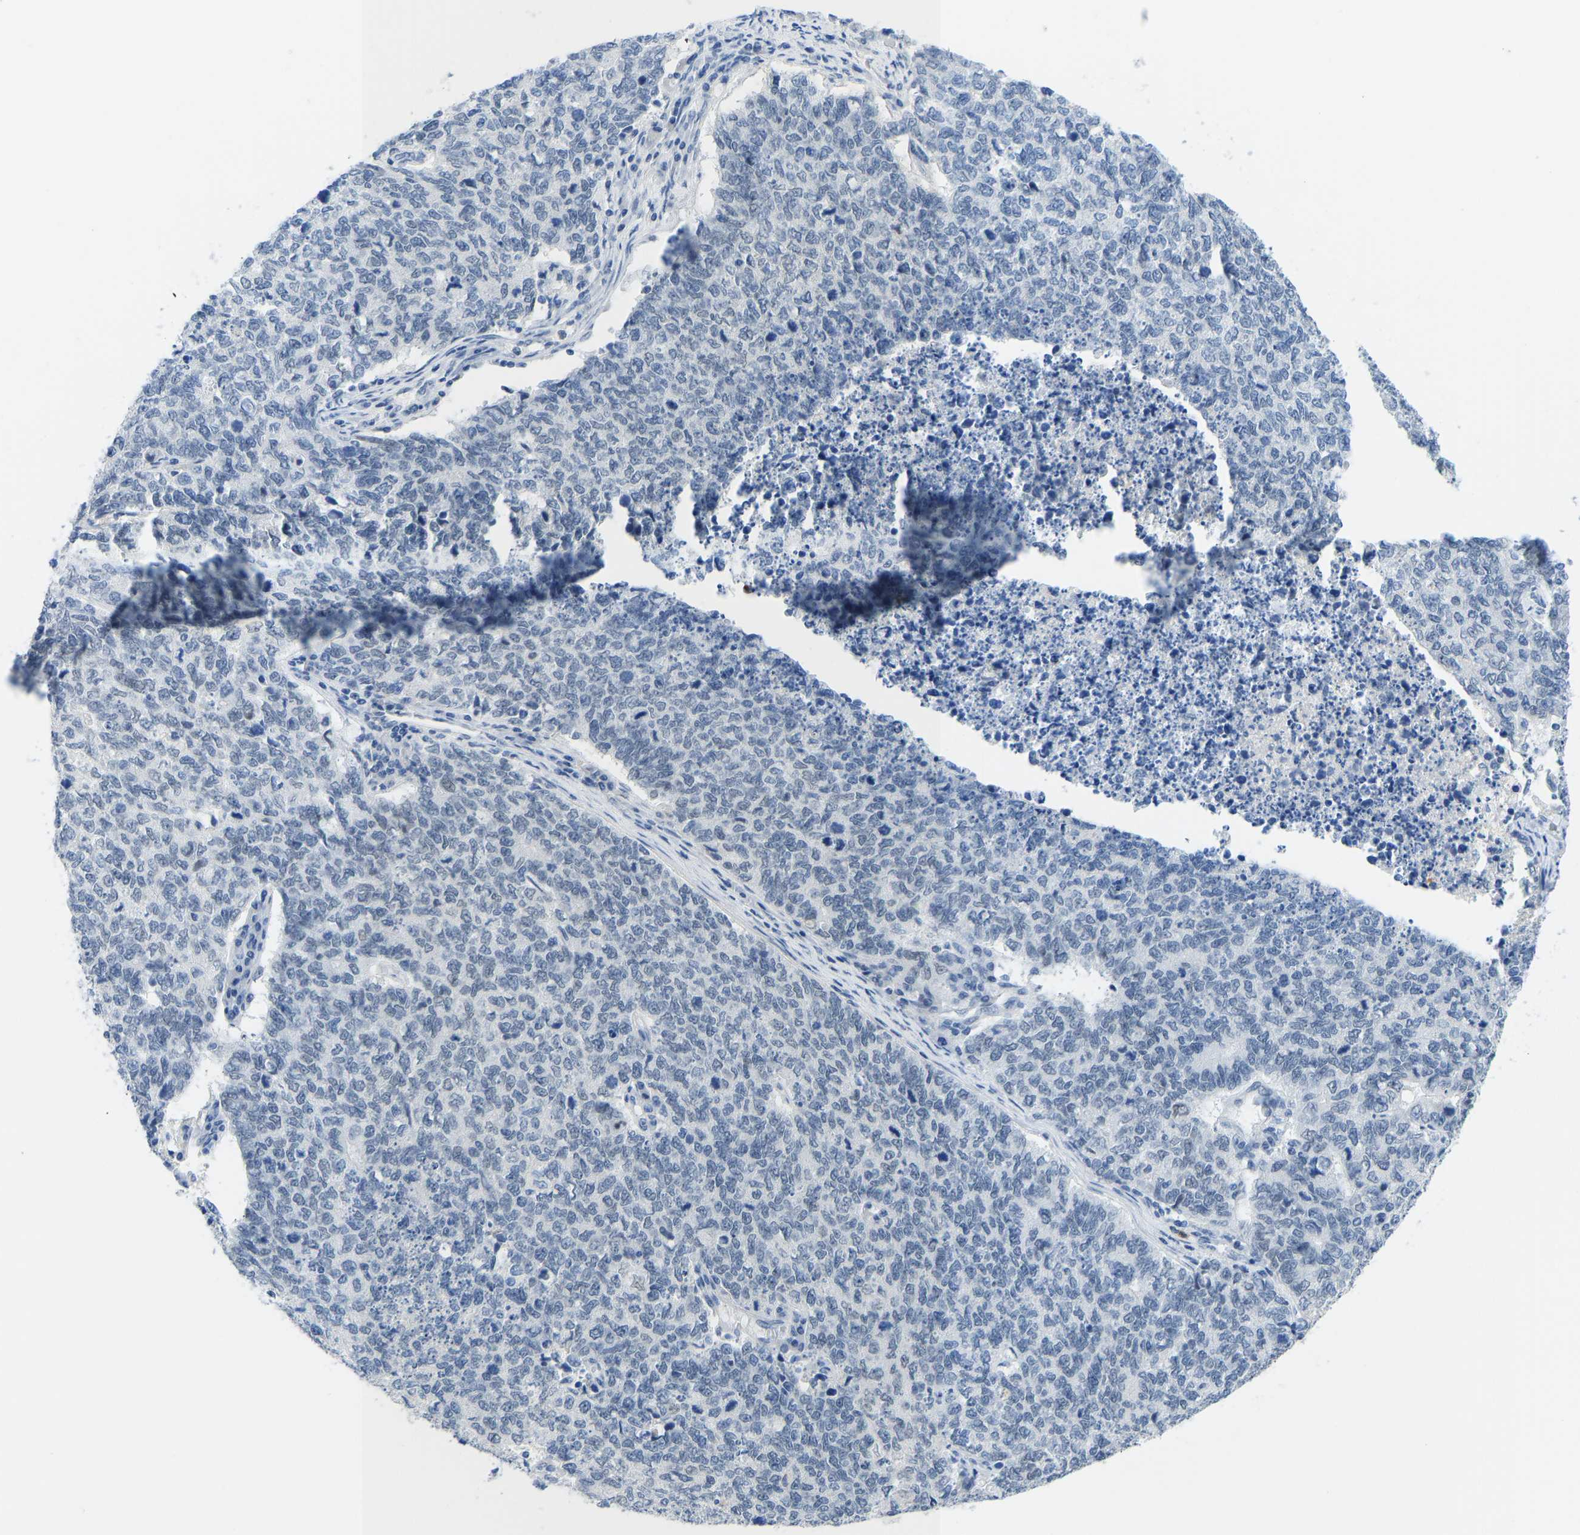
{"staining": {"intensity": "negative", "quantity": "none", "location": "none"}, "tissue": "cervical cancer", "cell_type": "Tumor cells", "image_type": "cancer", "snomed": [{"axis": "morphology", "description": "Squamous cell carcinoma, NOS"}, {"axis": "topography", "description": "Cervix"}], "caption": "Cervical squamous cell carcinoma was stained to show a protein in brown. There is no significant staining in tumor cells.", "gene": "TXNDC2", "patient": {"sex": "female", "age": 63}}